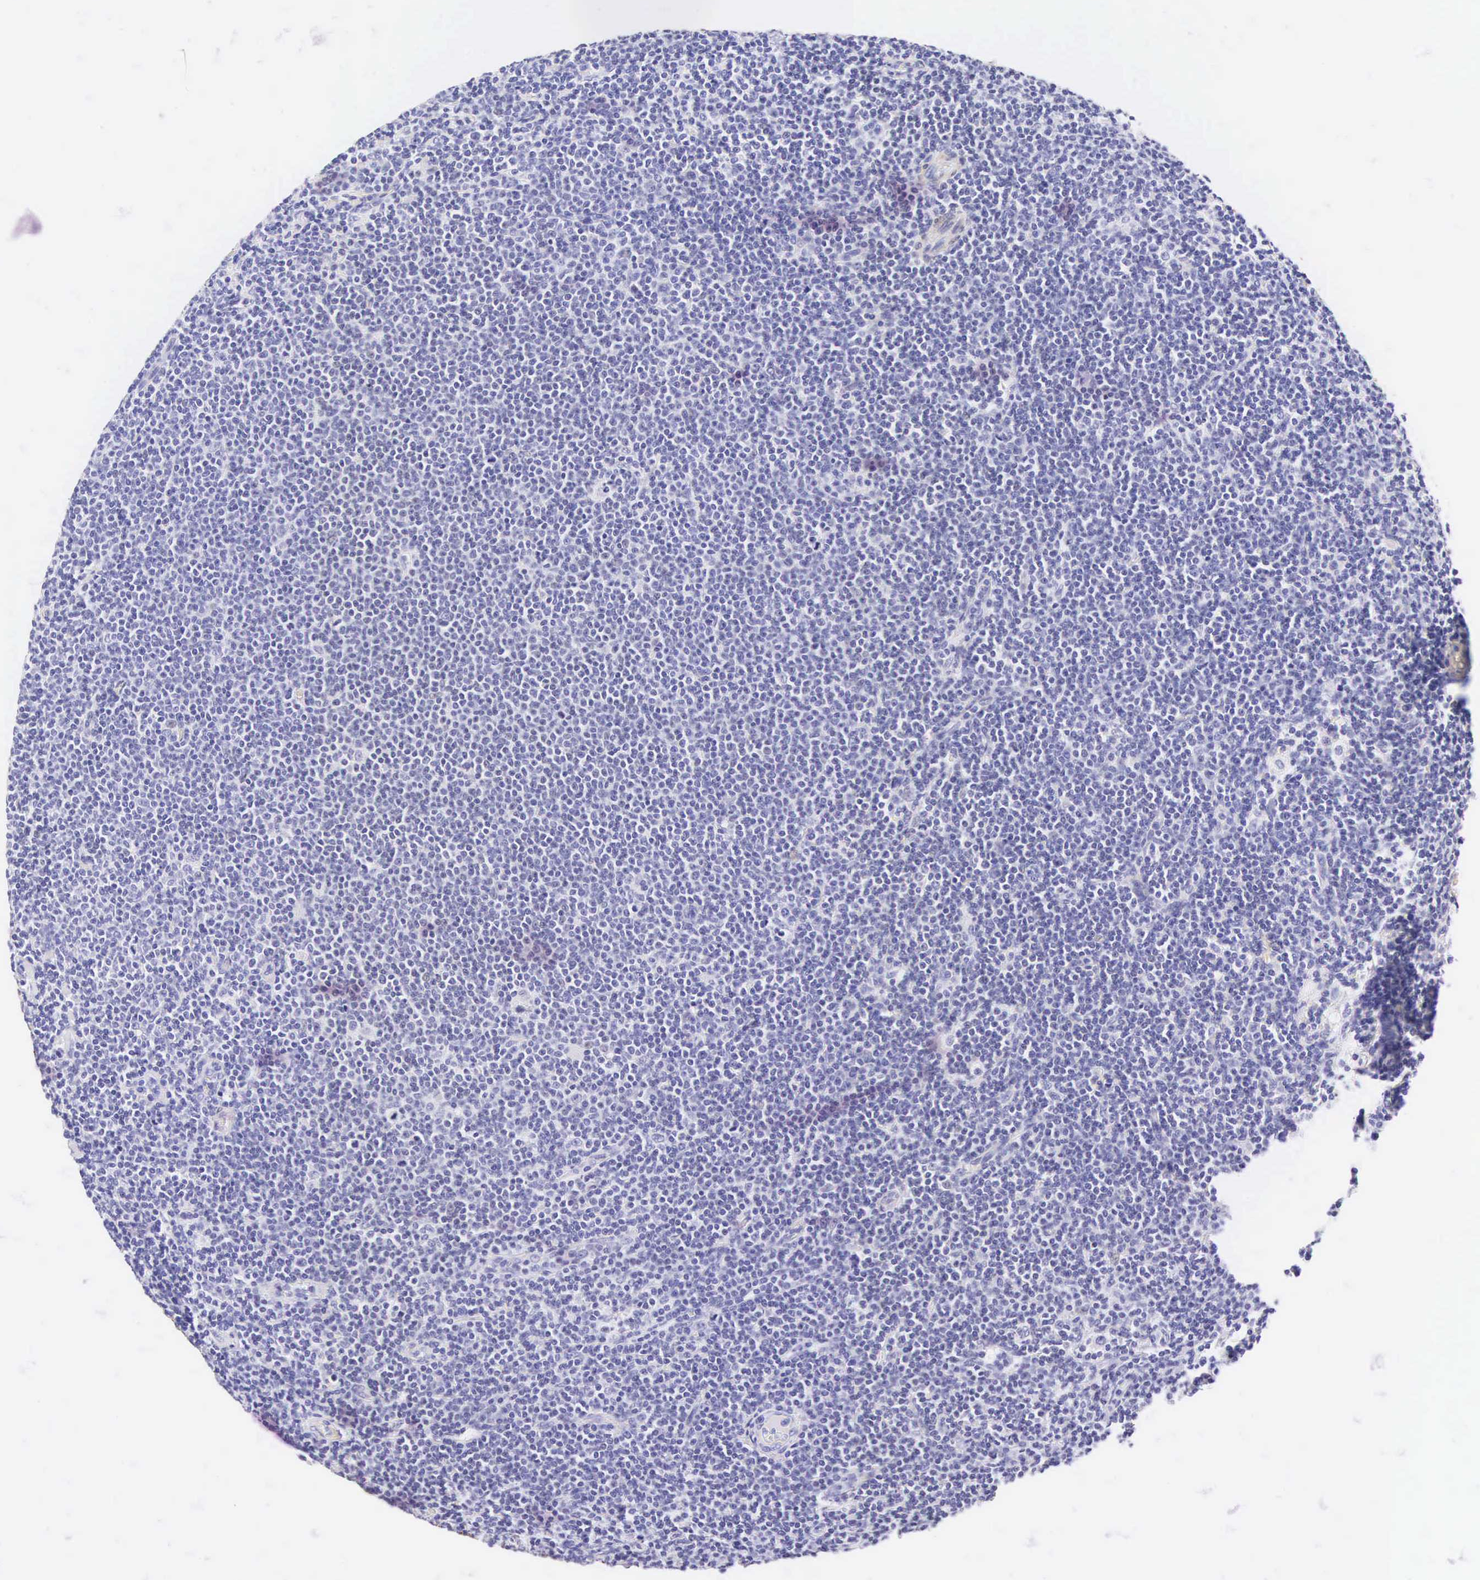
{"staining": {"intensity": "negative", "quantity": "none", "location": "none"}, "tissue": "lymphoma", "cell_type": "Tumor cells", "image_type": "cancer", "snomed": [{"axis": "morphology", "description": "Malignant lymphoma, non-Hodgkin's type, Low grade"}, {"axis": "topography", "description": "Lymph node"}], "caption": "Immunohistochemistry (IHC) micrograph of human malignant lymphoma, non-Hodgkin's type (low-grade) stained for a protein (brown), which displays no staining in tumor cells.", "gene": "CNN1", "patient": {"sex": "male", "age": 65}}